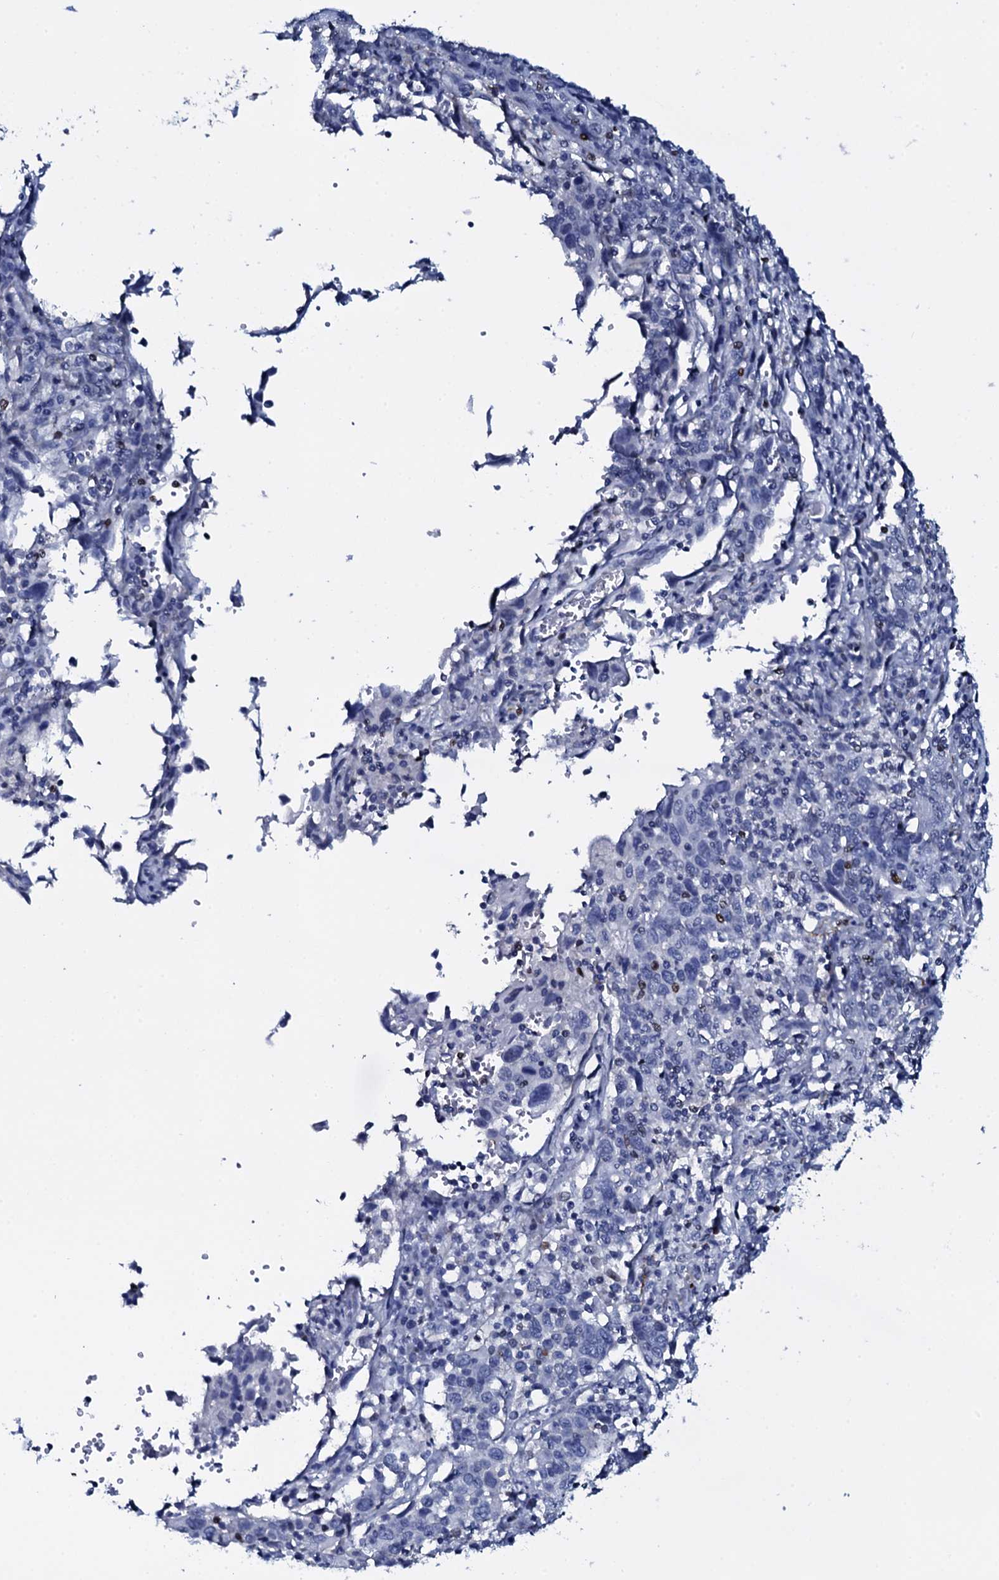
{"staining": {"intensity": "negative", "quantity": "none", "location": "none"}, "tissue": "cervical cancer", "cell_type": "Tumor cells", "image_type": "cancer", "snomed": [{"axis": "morphology", "description": "Squamous cell carcinoma, NOS"}, {"axis": "topography", "description": "Cervix"}], "caption": "A micrograph of squamous cell carcinoma (cervical) stained for a protein demonstrates no brown staining in tumor cells.", "gene": "NPM2", "patient": {"sex": "female", "age": 46}}